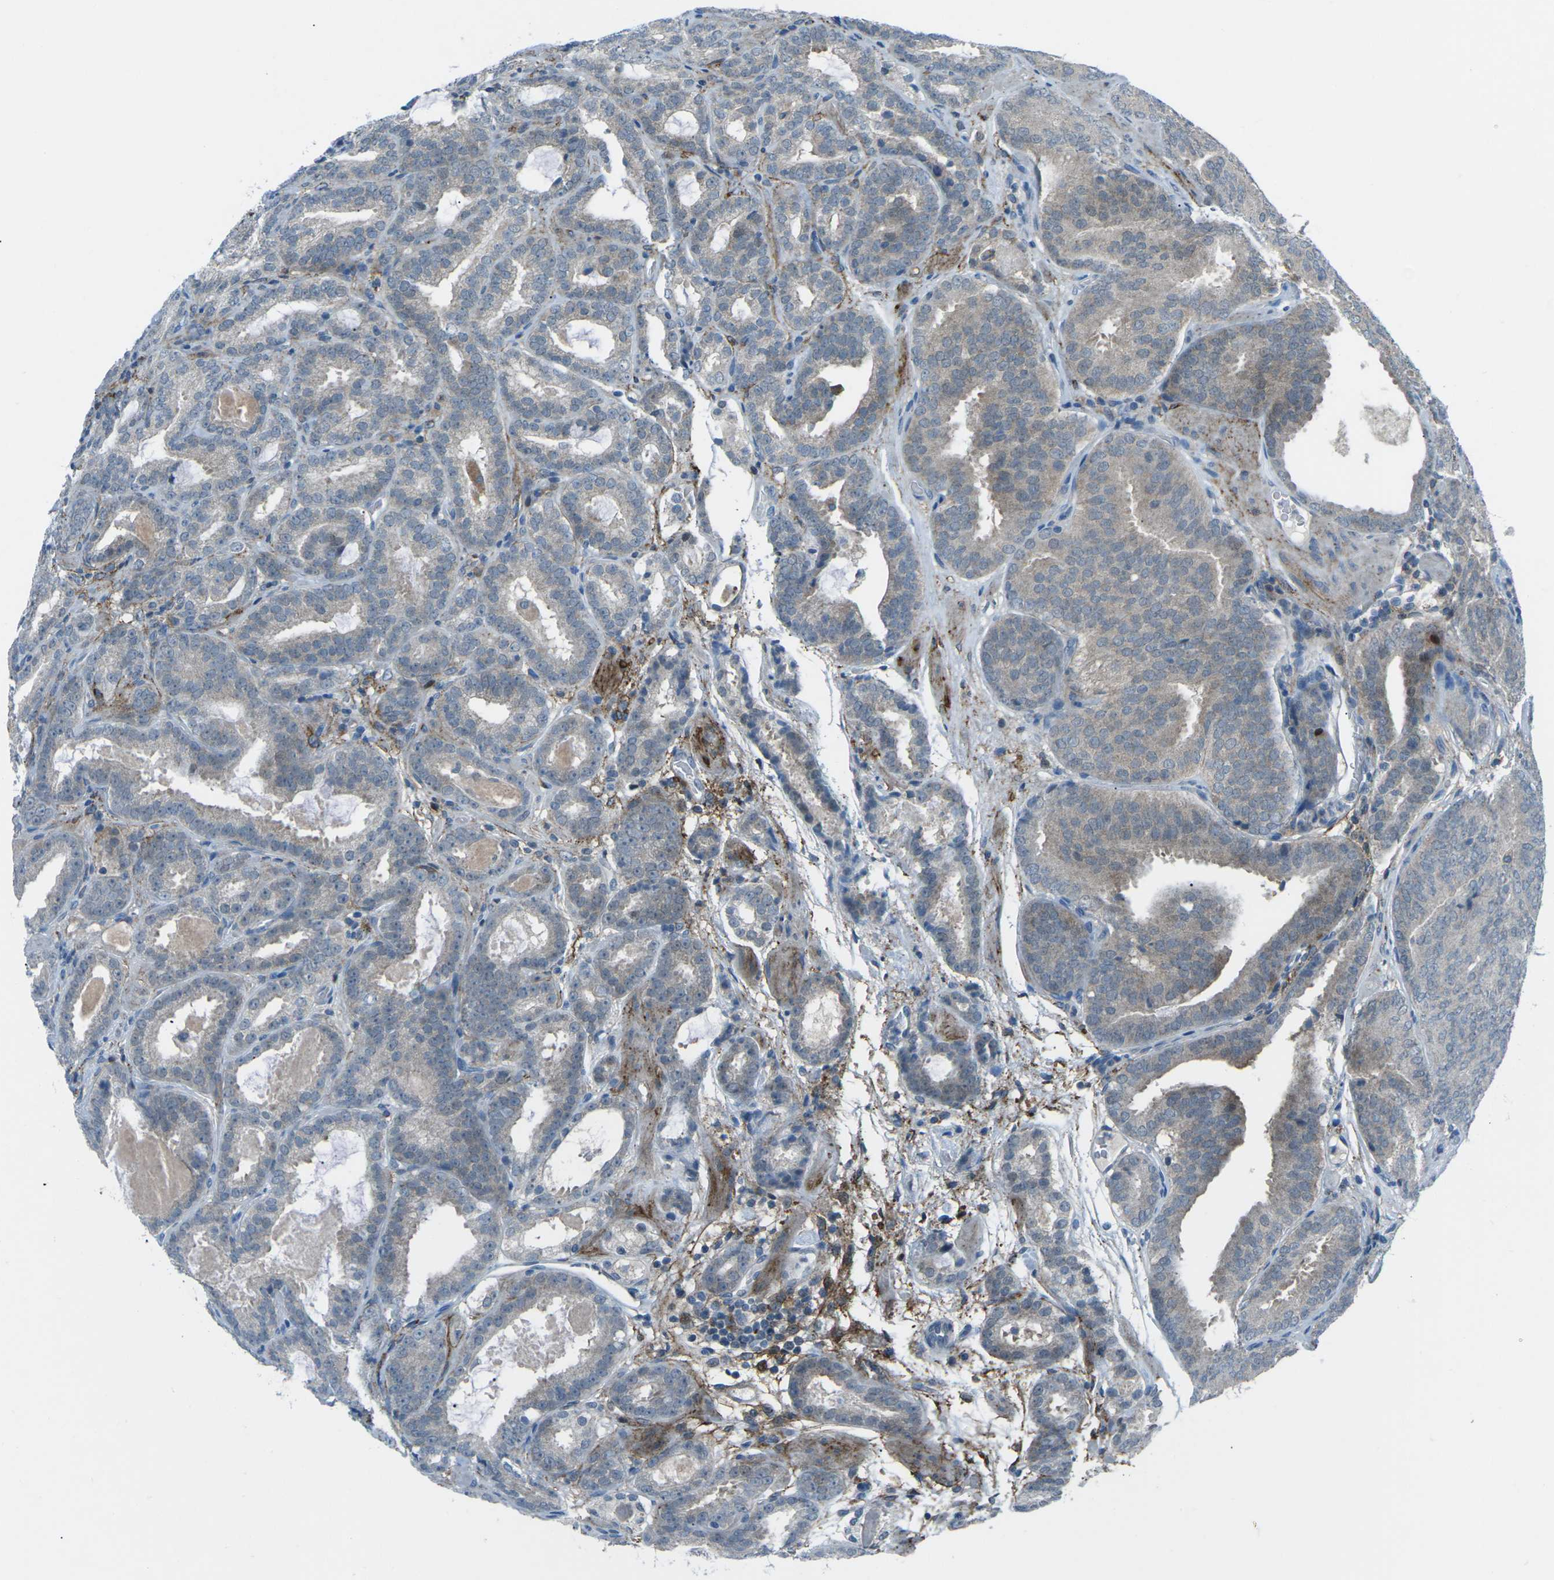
{"staining": {"intensity": "negative", "quantity": "none", "location": "none"}, "tissue": "prostate cancer", "cell_type": "Tumor cells", "image_type": "cancer", "snomed": [{"axis": "morphology", "description": "Adenocarcinoma, Low grade"}, {"axis": "topography", "description": "Prostate"}], "caption": "Human adenocarcinoma (low-grade) (prostate) stained for a protein using immunohistochemistry exhibits no staining in tumor cells.", "gene": "PRKCA", "patient": {"sex": "male", "age": 69}}